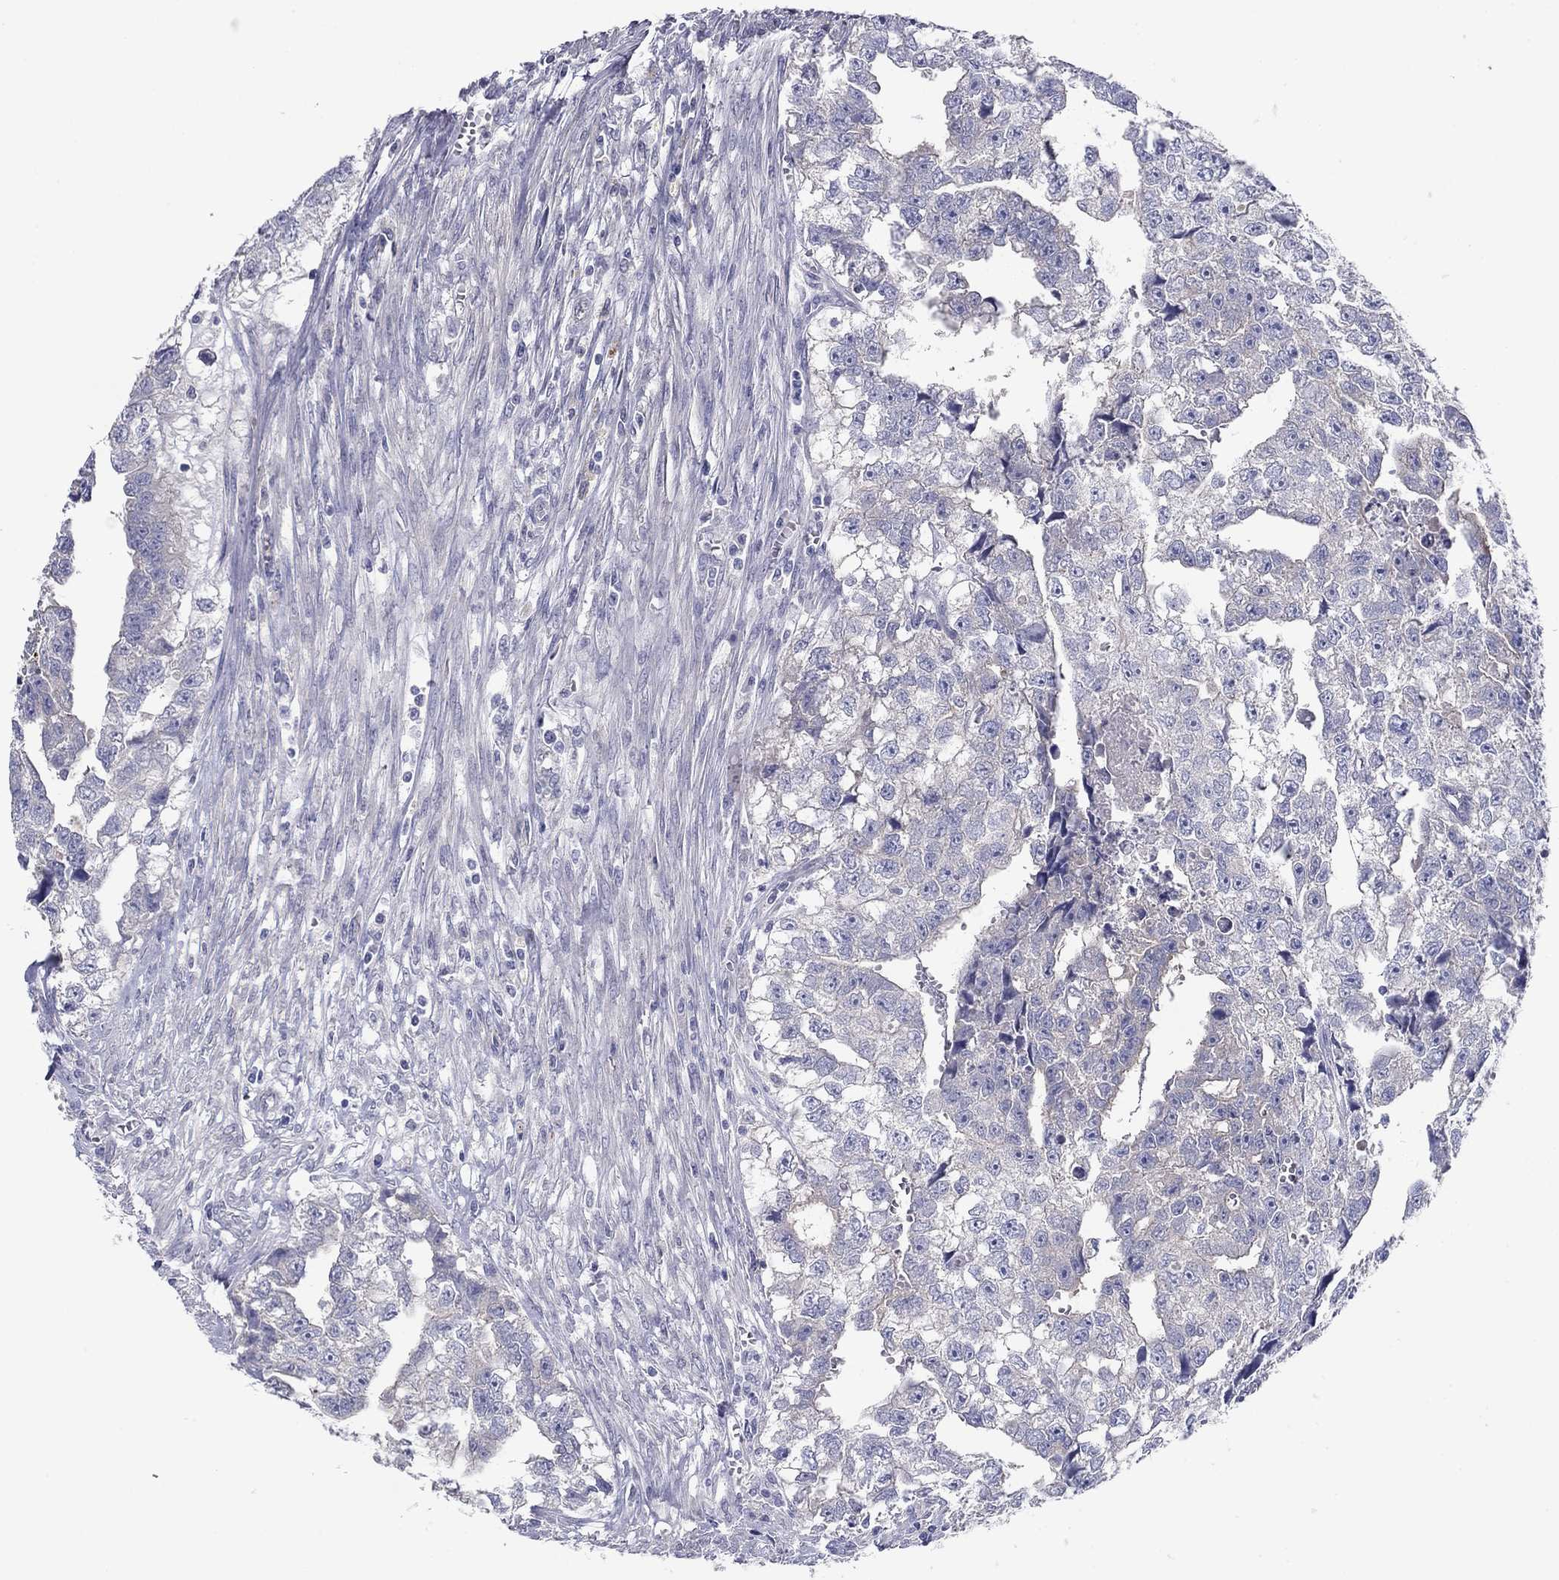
{"staining": {"intensity": "negative", "quantity": "none", "location": "none"}, "tissue": "testis cancer", "cell_type": "Tumor cells", "image_type": "cancer", "snomed": [{"axis": "morphology", "description": "Carcinoma, Embryonal, NOS"}, {"axis": "morphology", "description": "Teratoma, malignant, NOS"}, {"axis": "topography", "description": "Testis"}], "caption": "This is a micrograph of immunohistochemistry (IHC) staining of testis cancer, which shows no positivity in tumor cells.", "gene": "PLS1", "patient": {"sex": "male", "age": 44}}